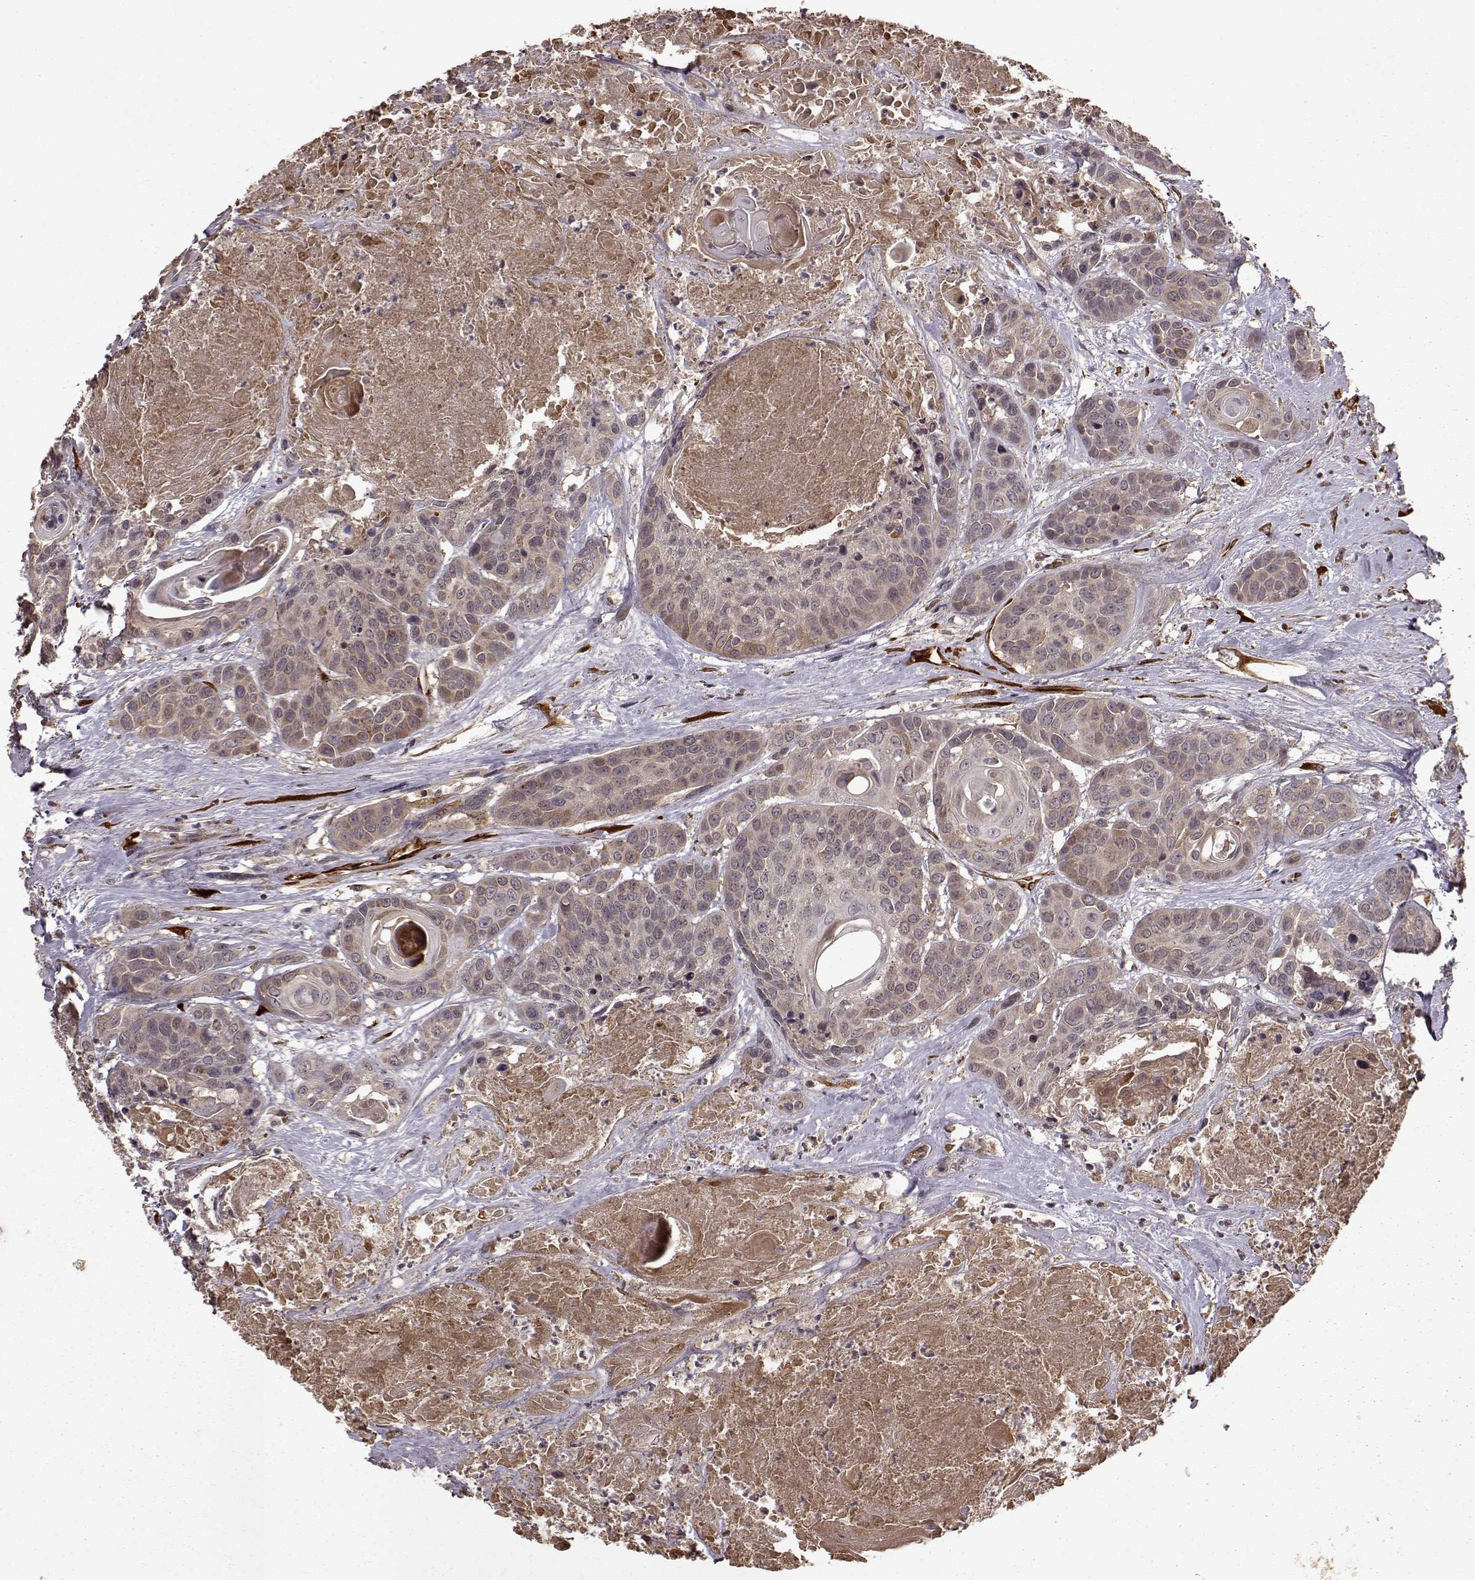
{"staining": {"intensity": "weak", "quantity": "<25%", "location": "cytoplasmic/membranous"}, "tissue": "head and neck cancer", "cell_type": "Tumor cells", "image_type": "cancer", "snomed": [{"axis": "morphology", "description": "Squamous cell carcinoma, NOS"}, {"axis": "topography", "description": "Oral tissue"}, {"axis": "topography", "description": "Head-Neck"}], "caption": "High power microscopy photomicrograph of an immunohistochemistry photomicrograph of head and neck squamous cell carcinoma, revealing no significant positivity in tumor cells.", "gene": "FSTL1", "patient": {"sex": "male", "age": 56}}